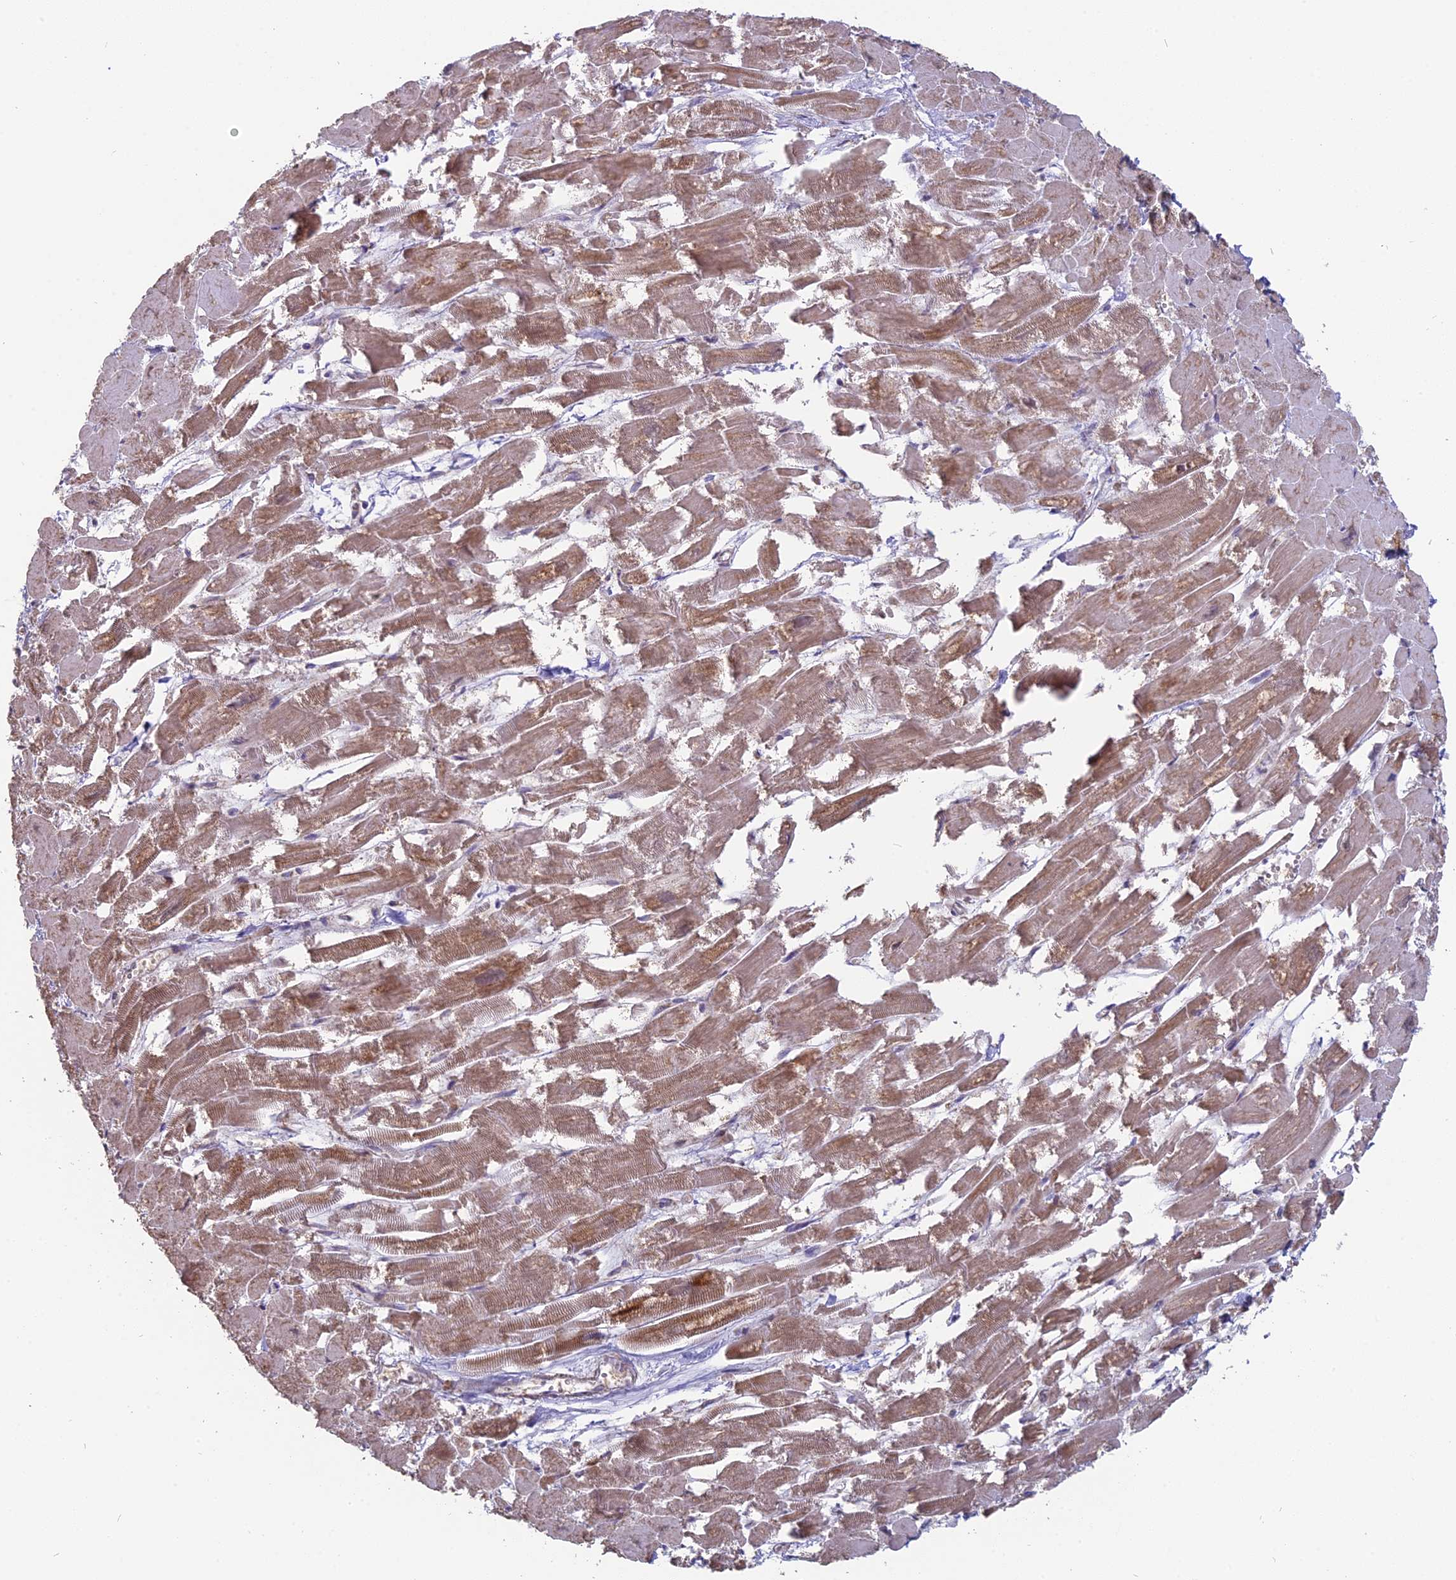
{"staining": {"intensity": "moderate", "quantity": "25%-75%", "location": "cytoplasmic/membranous"}, "tissue": "heart muscle", "cell_type": "Cardiomyocytes", "image_type": "normal", "snomed": [{"axis": "morphology", "description": "Normal tissue, NOS"}, {"axis": "topography", "description": "Heart"}], "caption": "High-power microscopy captured an IHC histopathology image of unremarkable heart muscle, revealing moderate cytoplasmic/membranous positivity in about 25%-75% of cardiomyocytes. (Brightfield microscopy of DAB IHC at high magnification).", "gene": "ARHGAP40", "patient": {"sex": "male", "age": 54}}